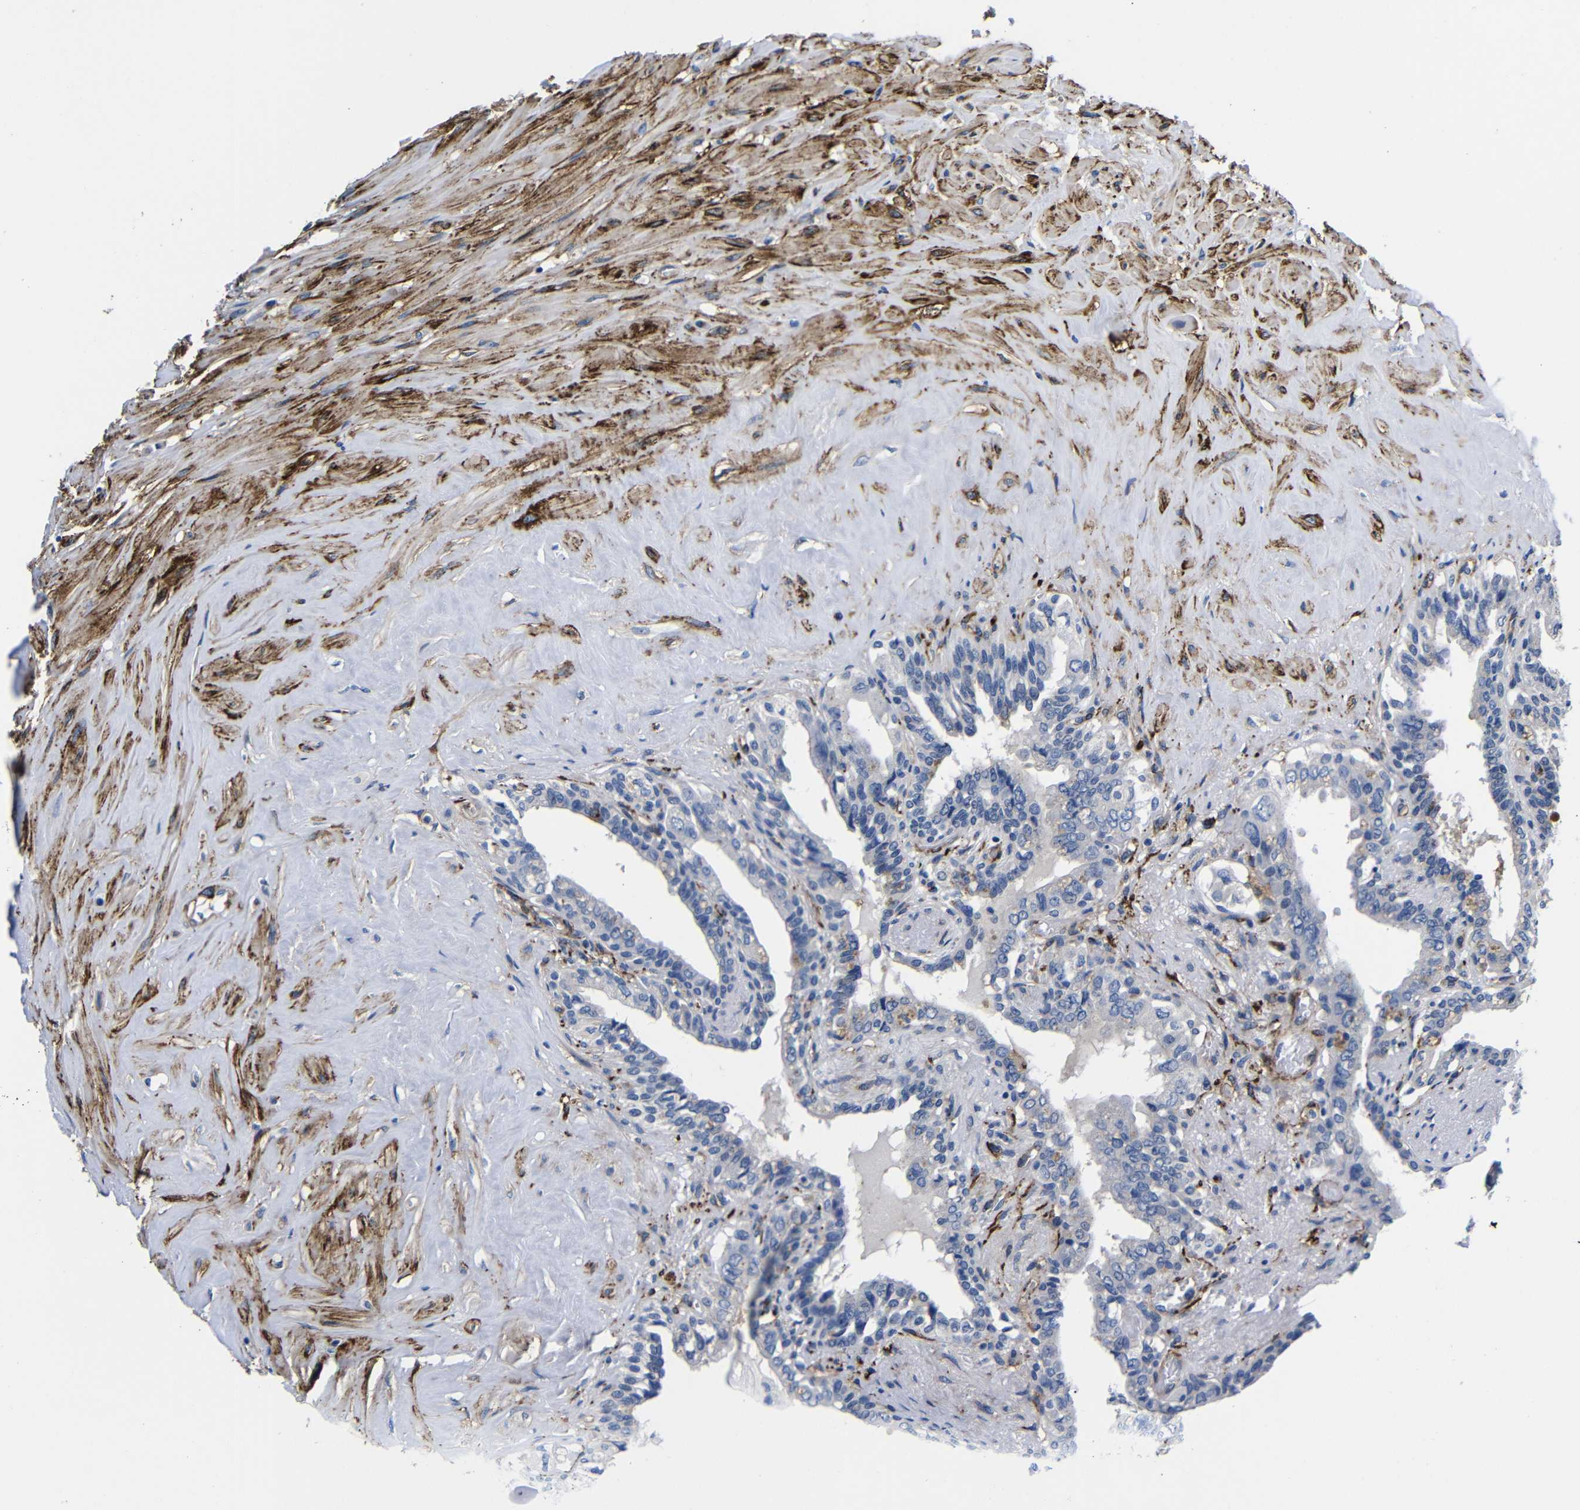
{"staining": {"intensity": "negative", "quantity": "none", "location": "none"}, "tissue": "seminal vesicle", "cell_type": "Glandular cells", "image_type": "normal", "snomed": [{"axis": "morphology", "description": "Normal tissue, NOS"}, {"axis": "topography", "description": "Seminal veicle"}], "caption": "Human seminal vesicle stained for a protein using immunohistochemistry displays no expression in glandular cells.", "gene": "LRIG1", "patient": {"sex": "male", "age": 63}}